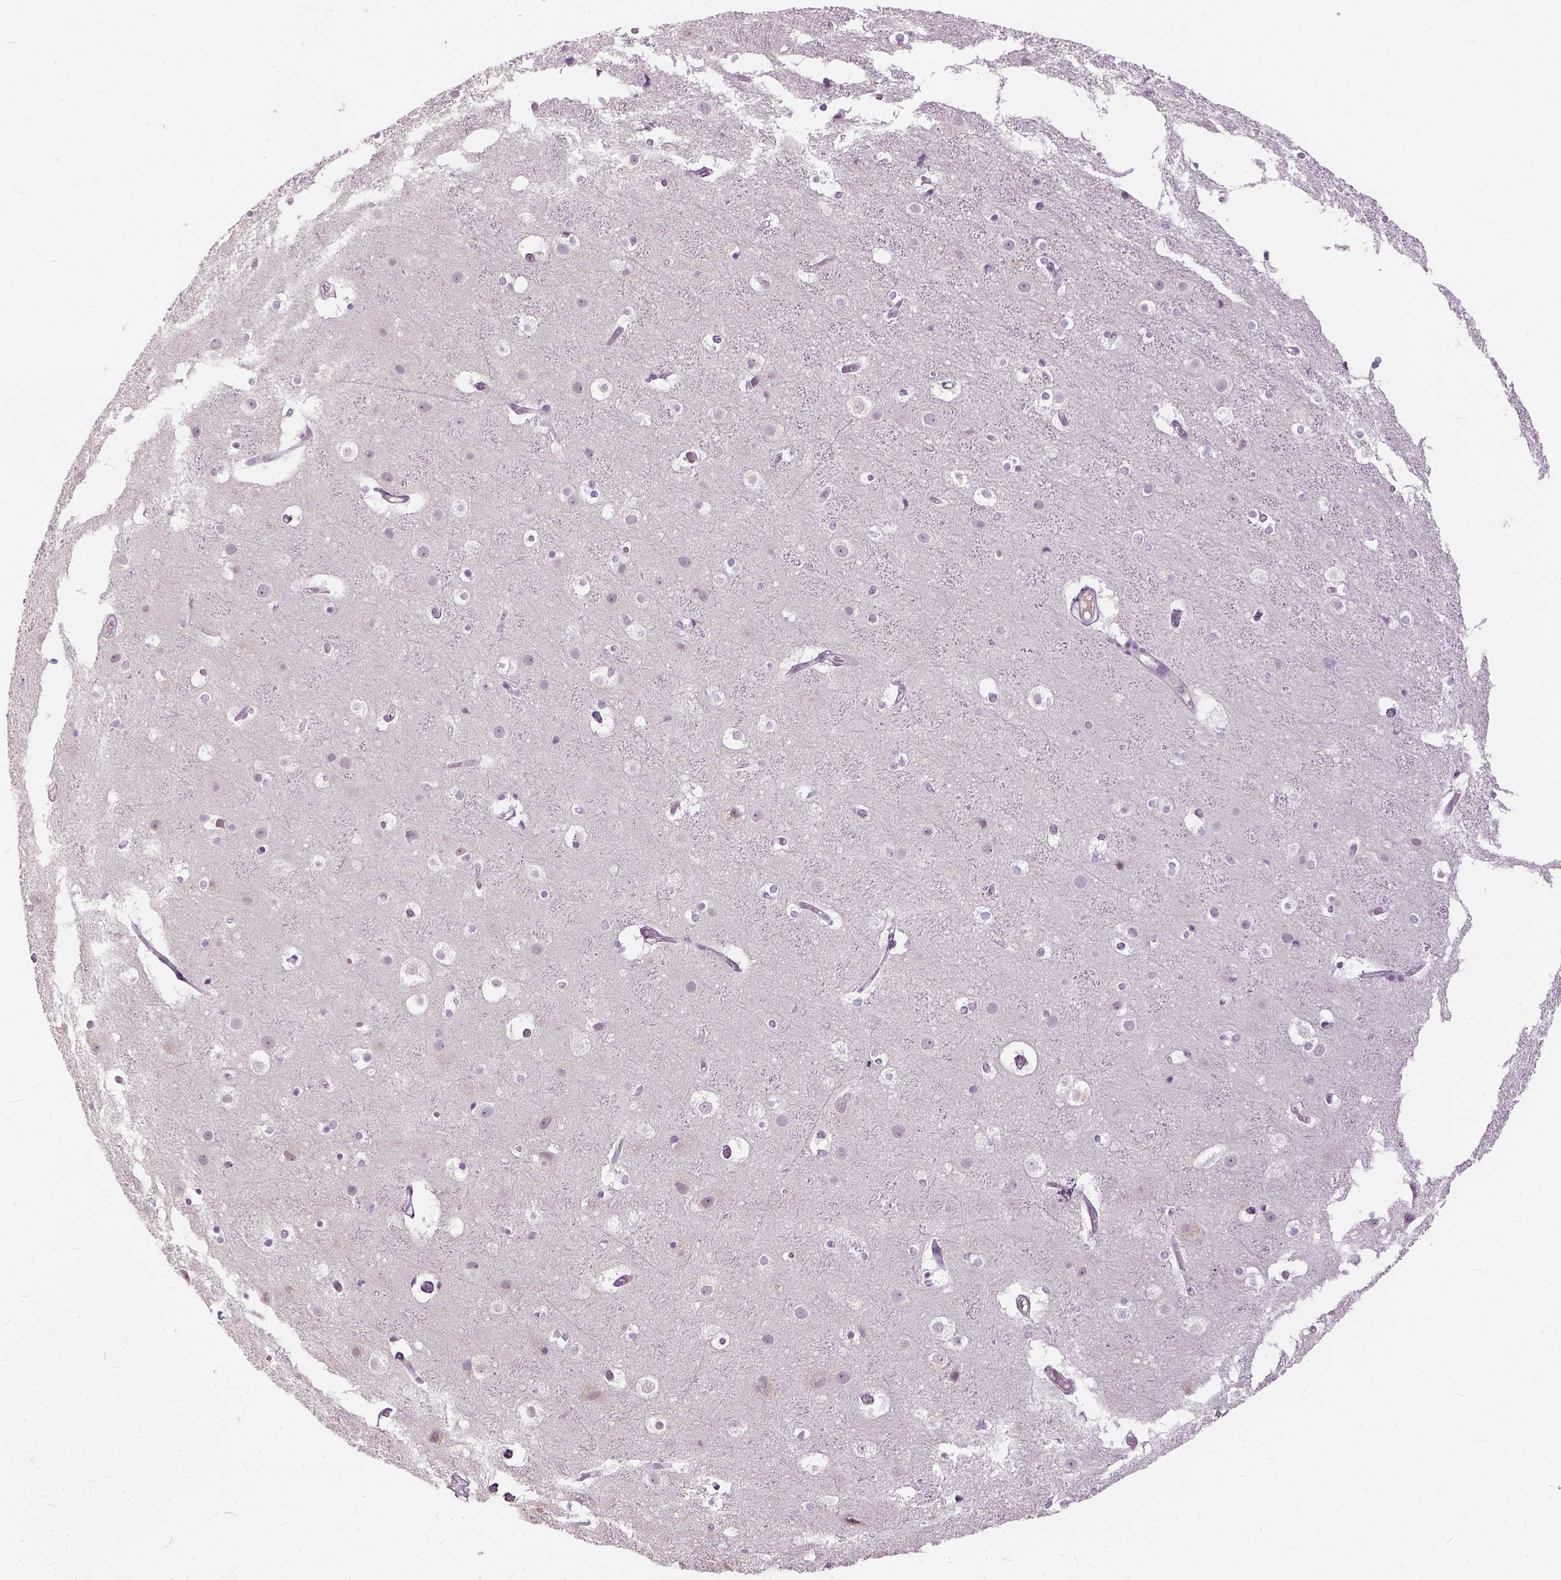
{"staining": {"intensity": "negative", "quantity": "none", "location": "none"}, "tissue": "cerebral cortex", "cell_type": "Endothelial cells", "image_type": "normal", "snomed": [{"axis": "morphology", "description": "Normal tissue, NOS"}, {"axis": "topography", "description": "Cerebral cortex"}], "caption": "High power microscopy micrograph of an immunohistochemistry histopathology image of normal cerebral cortex, revealing no significant positivity in endothelial cells.", "gene": "ANO2", "patient": {"sex": "female", "age": 52}}